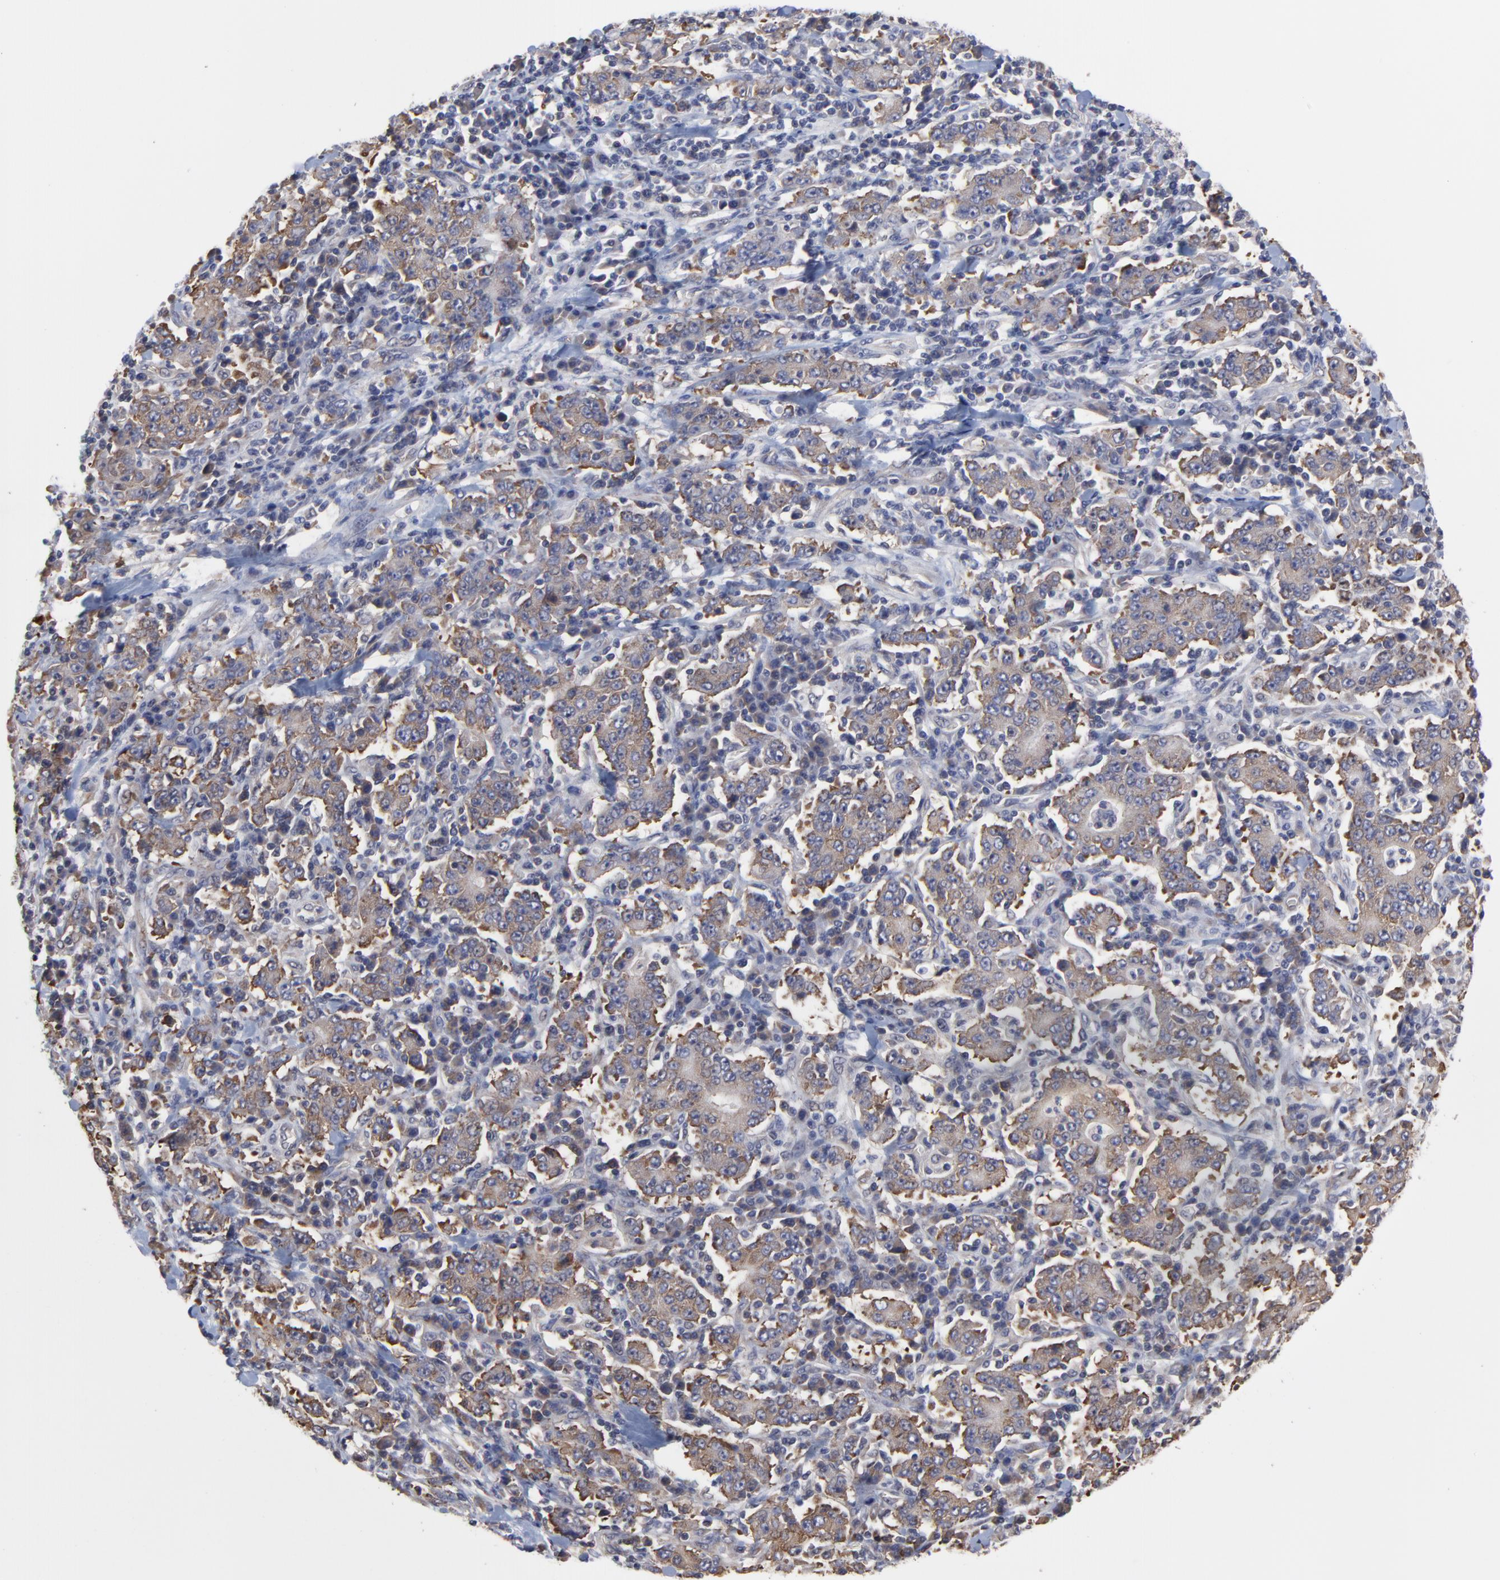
{"staining": {"intensity": "weak", "quantity": ">75%", "location": "cytoplasmic/membranous"}, "tissue": "stomach cancer", "cell_type": "Tumor cells", "image_type": "cancer", "snomed": [{"axis": "morphology", "description": "Normal tissue, NOS"}, {"axis": "morphology", "description": "Adenocarcinoma, NOS"}, {"axis": "topography", "description": "Stomach, upper"}, {"axis": "topography", "description": "Stomach"}], "caption": "Adenocarcinoma (stomach) tissue demonstrates weak cytoplasmic/membranous staining in approximately >75% of tumor cells, visualized by immunohistochemistry.", "gene": "CCT2", "patient": {"sex": "male", "age": 59}}